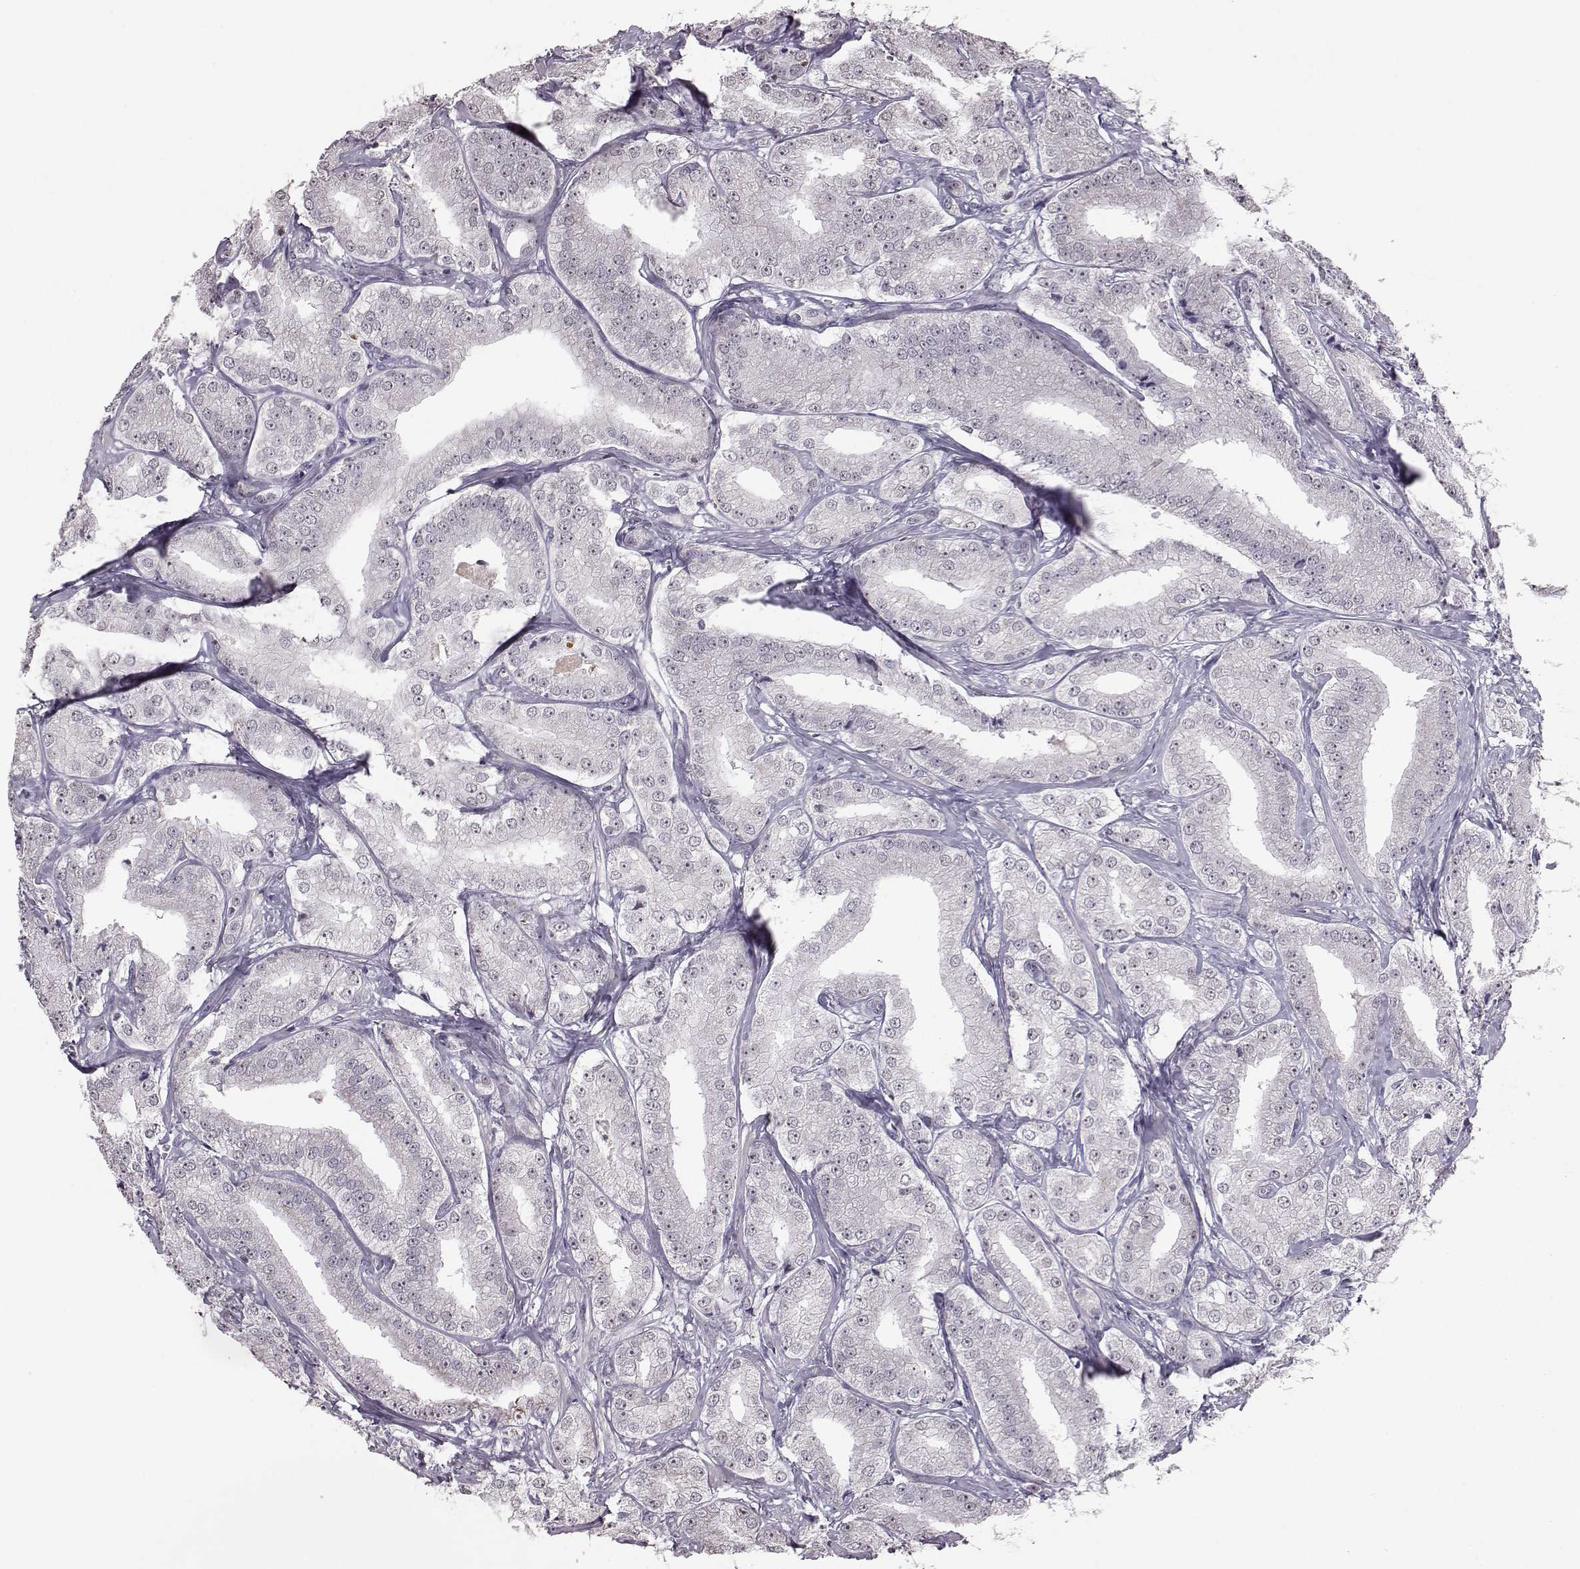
{"staining": {"intensity": "weak", "quantity": "<25%", "location": "nuclear"}, "tissue": "prostate cancer", "cell_type": "Tumor cells", "image_type": "cancer", "snomed": [{"axis": "morphology", "description": "Adenocarcinoma, High grade"}, {"axis": "topography", "description": "Prostate"}], "caption": "IHC of prostate high-grade adenocarcinoma reveals no staining in tumor cells.", "gene": "ALDH3A1", "patient": {"sex": "male", "age": 64}}